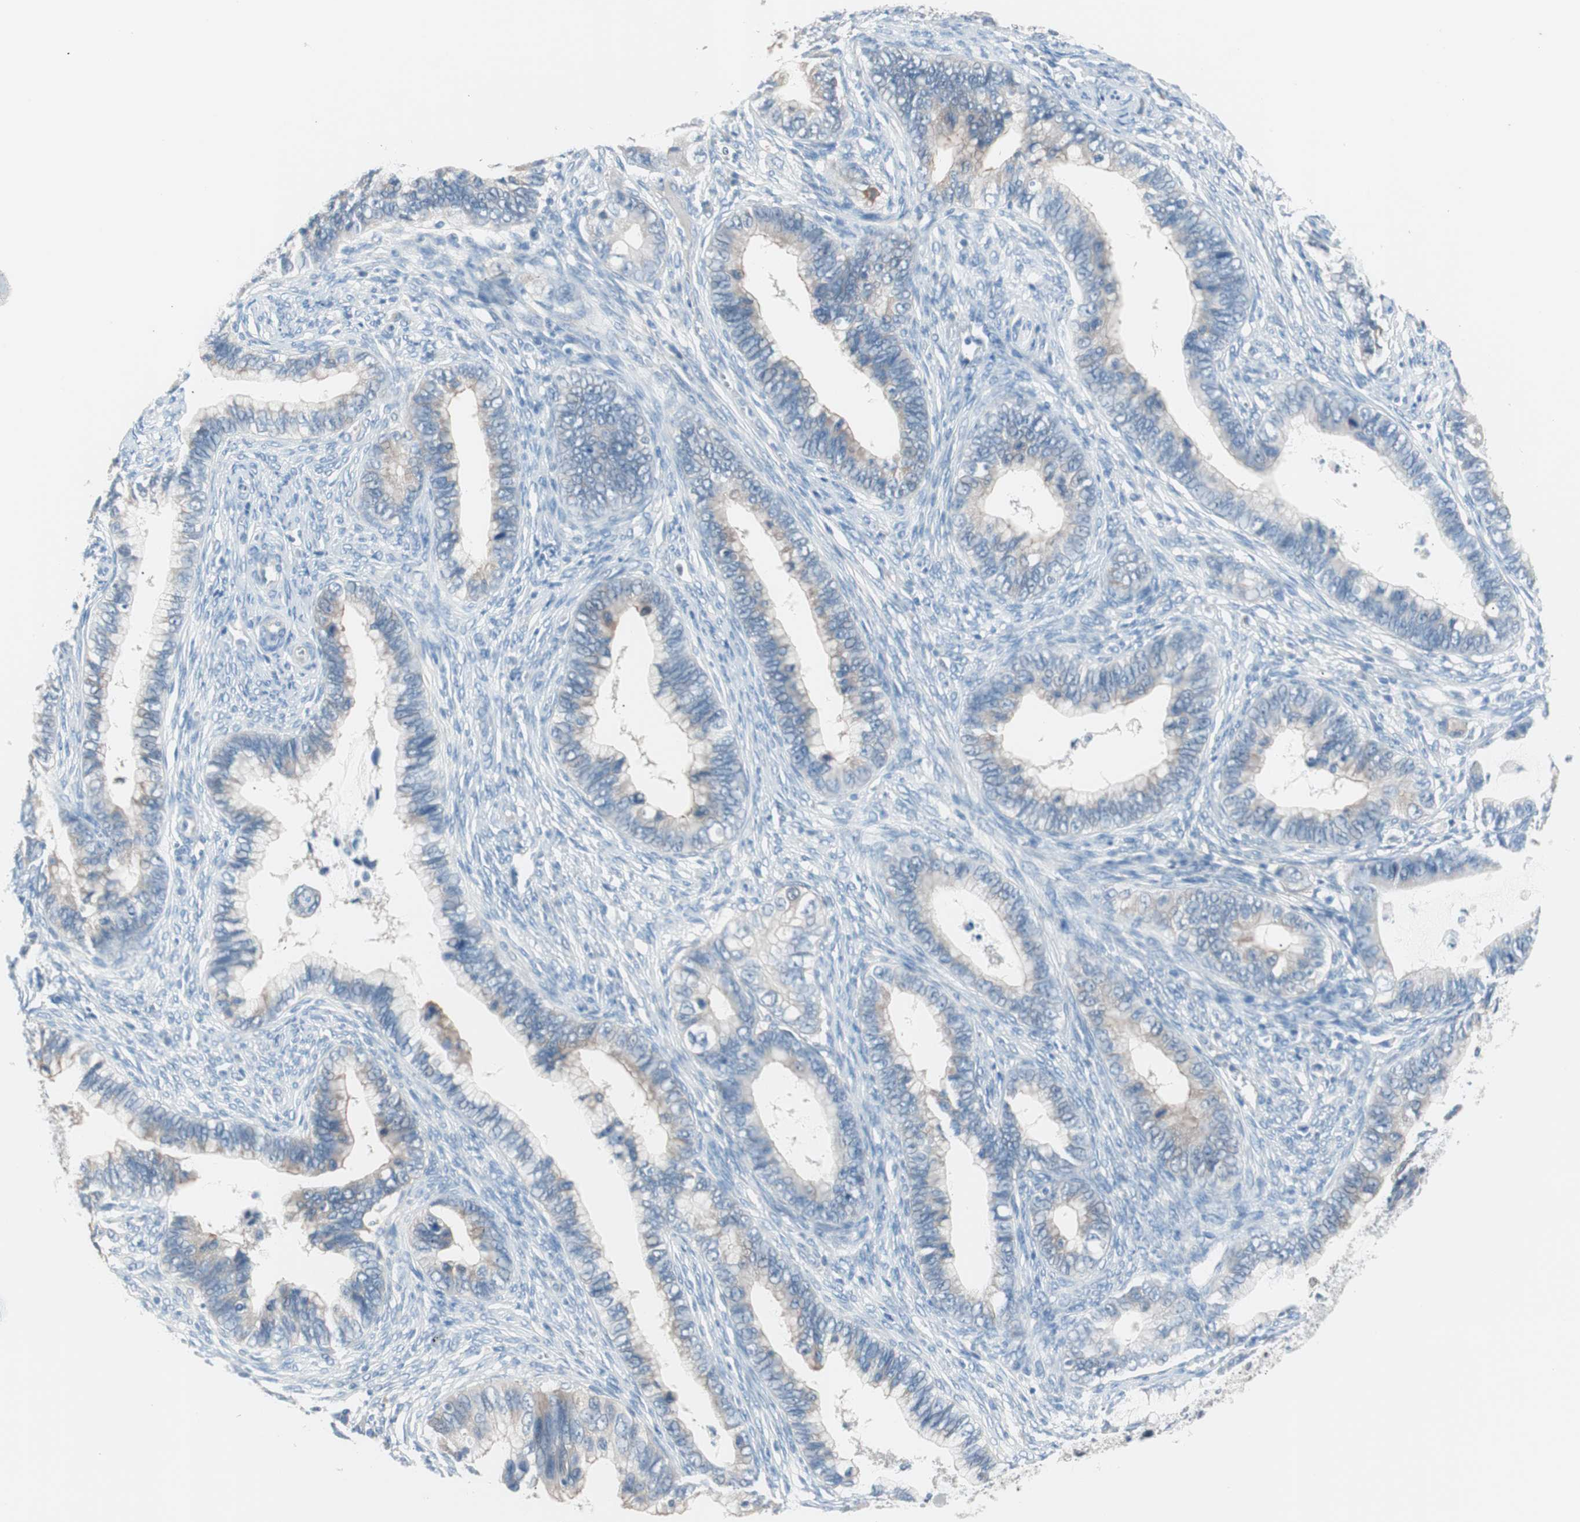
{"staining": {"intensity": "weak", "quantity": "25%-75%", "location": "cytoplasmic/membranous"}, "tissue": "cervical cancer", "cell_type": "Tumor cells", "image_type": "cancer", "snomed": [{"axis": "morphology", "description": "Adenocarcinoma, NOS"}, {"axis": "topography", "description": "Cervix"}], "caption": "DAB immunohistochemical staining of adenocarcinoma (cervical) shows weak cytoplasmic/membranous protein positivity in about 25%-75% of tumor cells. Using DAB (3,3'-diaminobenzidine) (brown) and hematoxylin (blue) stains, captured at high magnification using brightfield microscopy.", "gene": "VIL1", "patient": {"sex": "female", "age": 44}}